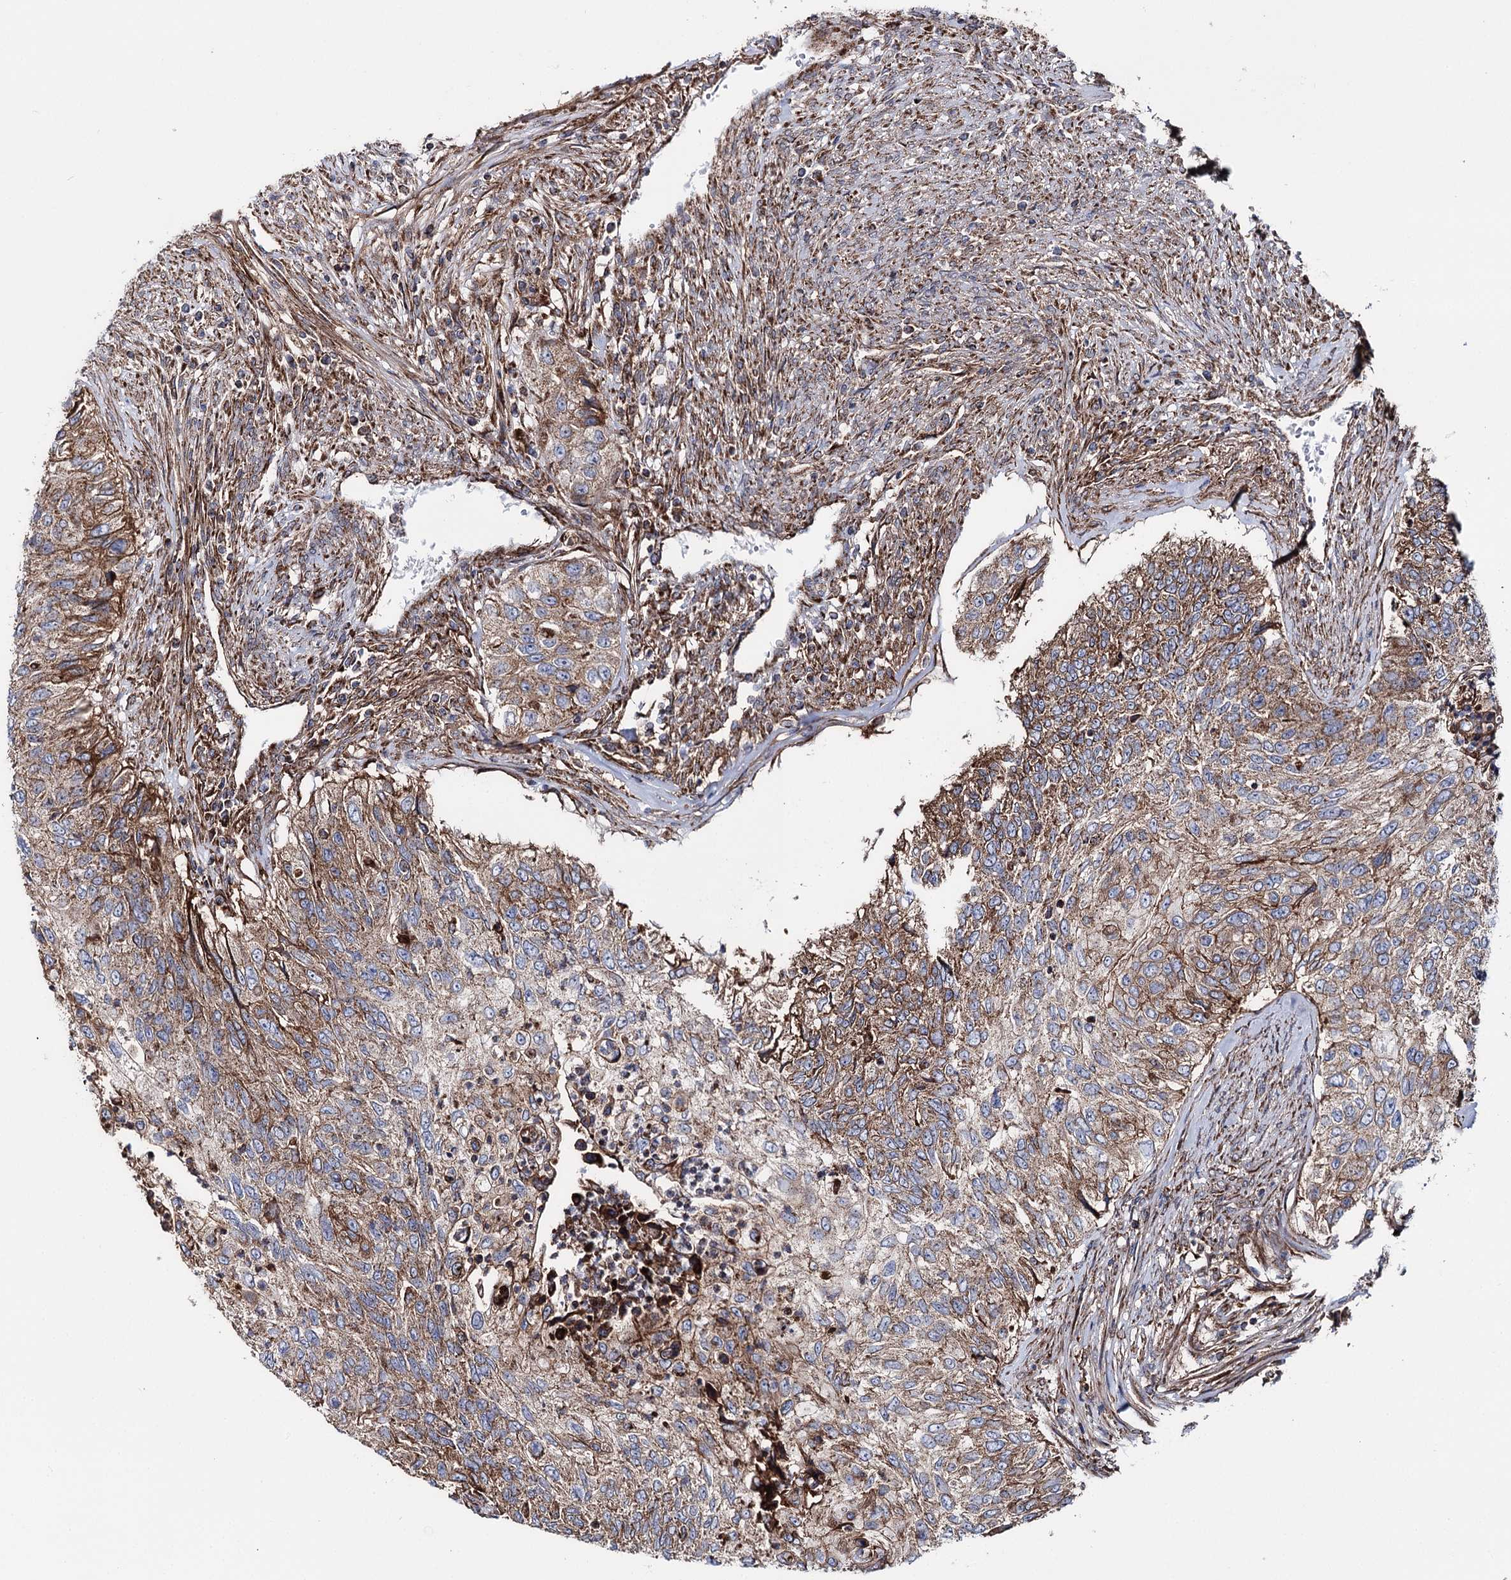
{"staining": {"intensity": "moderate", "quantity": "25%-75%", "location": "cytoplasmic/membranous"}, "tissue": "urothelial cancer", "cell_type": "Tumor cells", "image_type": "cancer", "snomed": [{"axis": "morphology", "description": "Urothelial carcinoma, High grade"}, {"axis": "topography", "description": "Urinary bladder"}], "caption": "Protein expression analysis of high-grade urothelial carcinoma displays moderate cytoplasmic/membranous positivity in about 25%-75% of tumor cells.", "gene": "MSANTD2", "patient": {"sex": "female", "age": 60}}